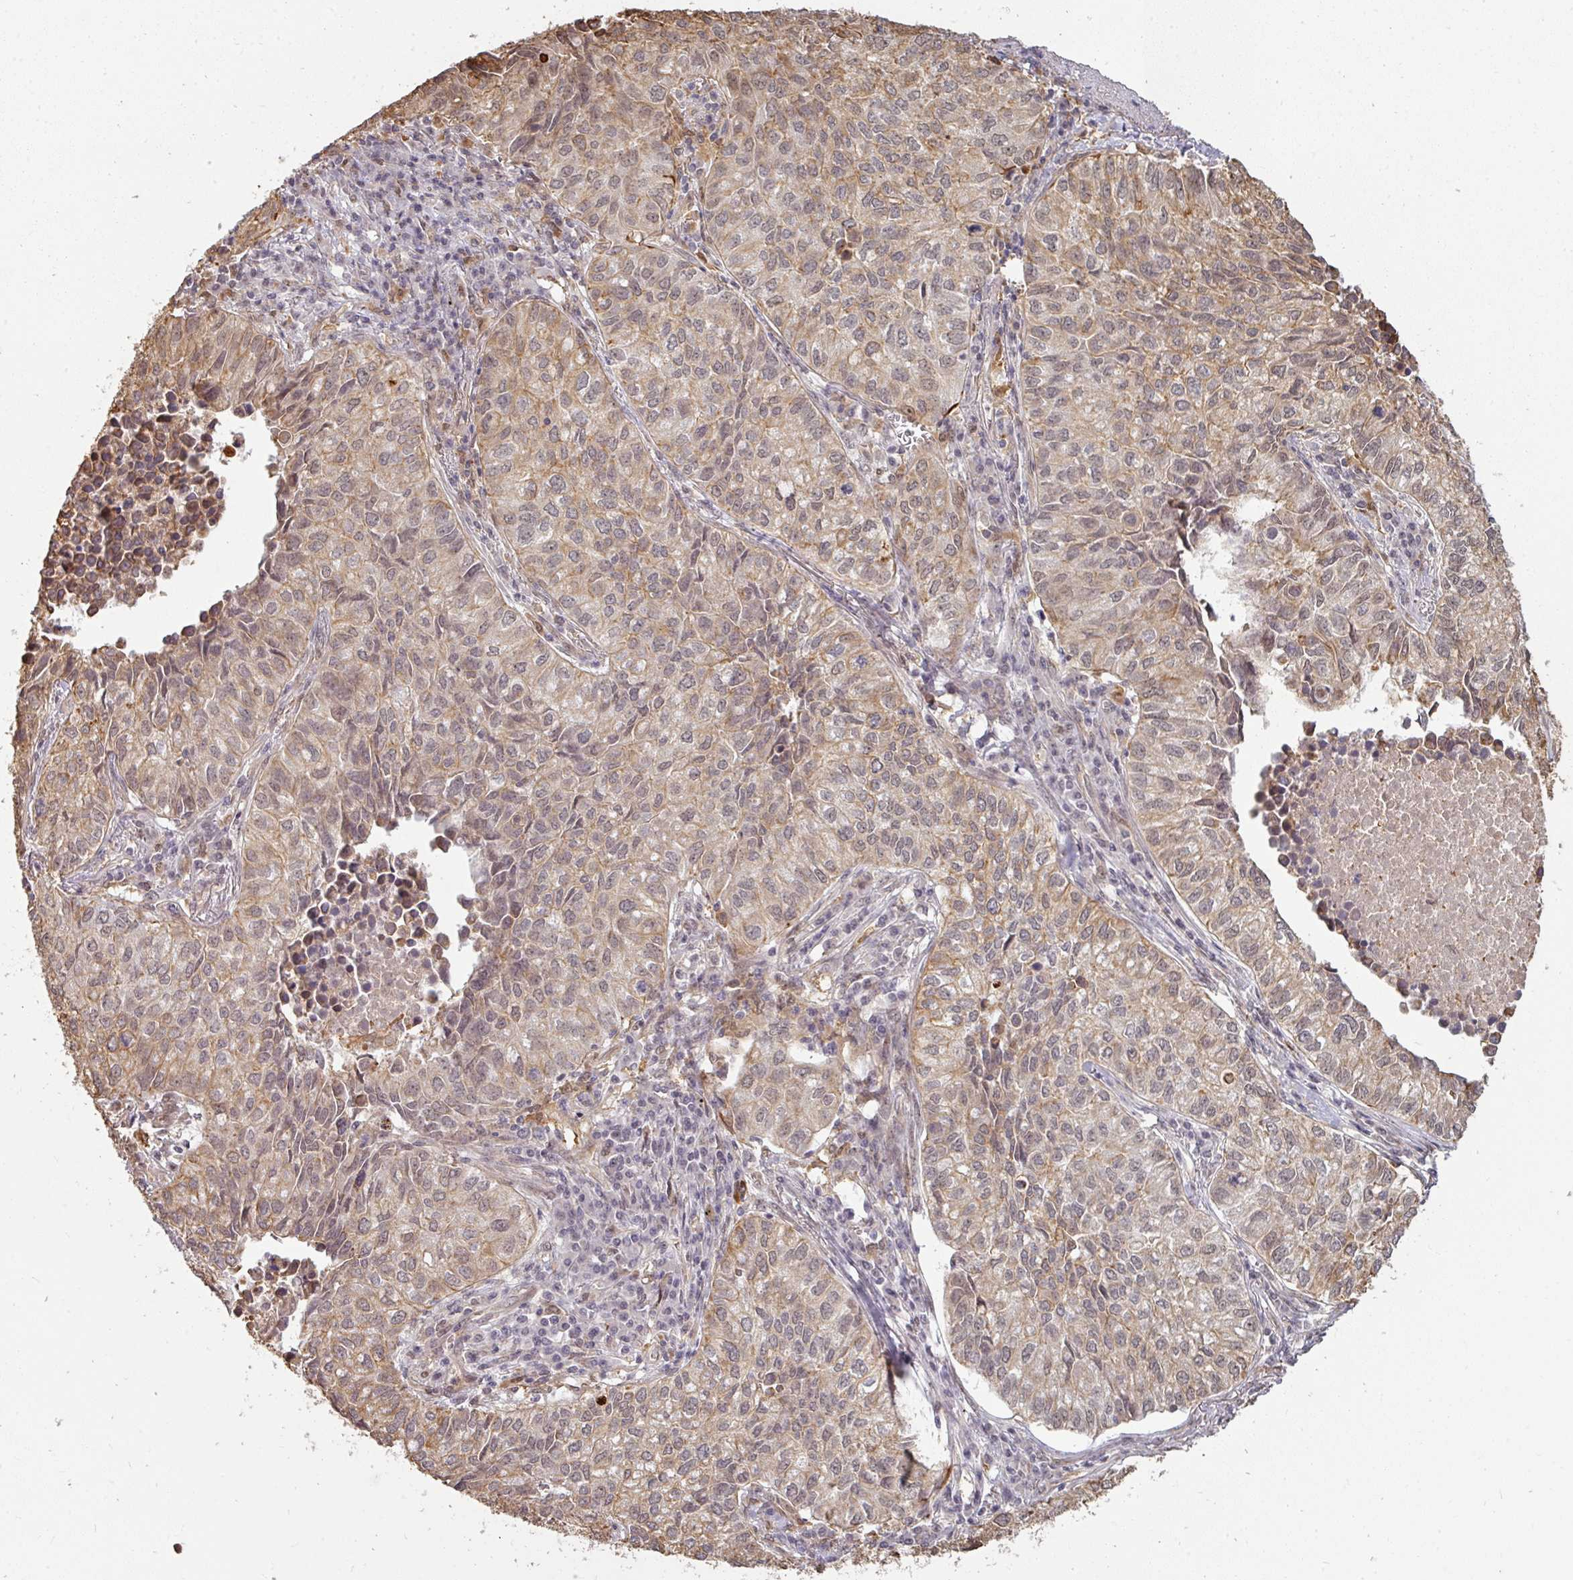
{"staining": {"intensity": "weak", "quantity": "<25%", "location": "cytoplasmic/membranous"}, "tissue": "lung cancer", "cell_type": "Tumor cells", "image_type": "cancer", "snomed": [{"axis": "morphology", "description": "Adenocarcinoma, NOS"}, {"axis": "topography", "description": "Lung"}], "caption": "Protein analysis of lung adenocarcinoma demonstrates no significant positivity in tumor cells.", "gene": "GTF2H3", "patient": {"sex": "female", "age": 50}}